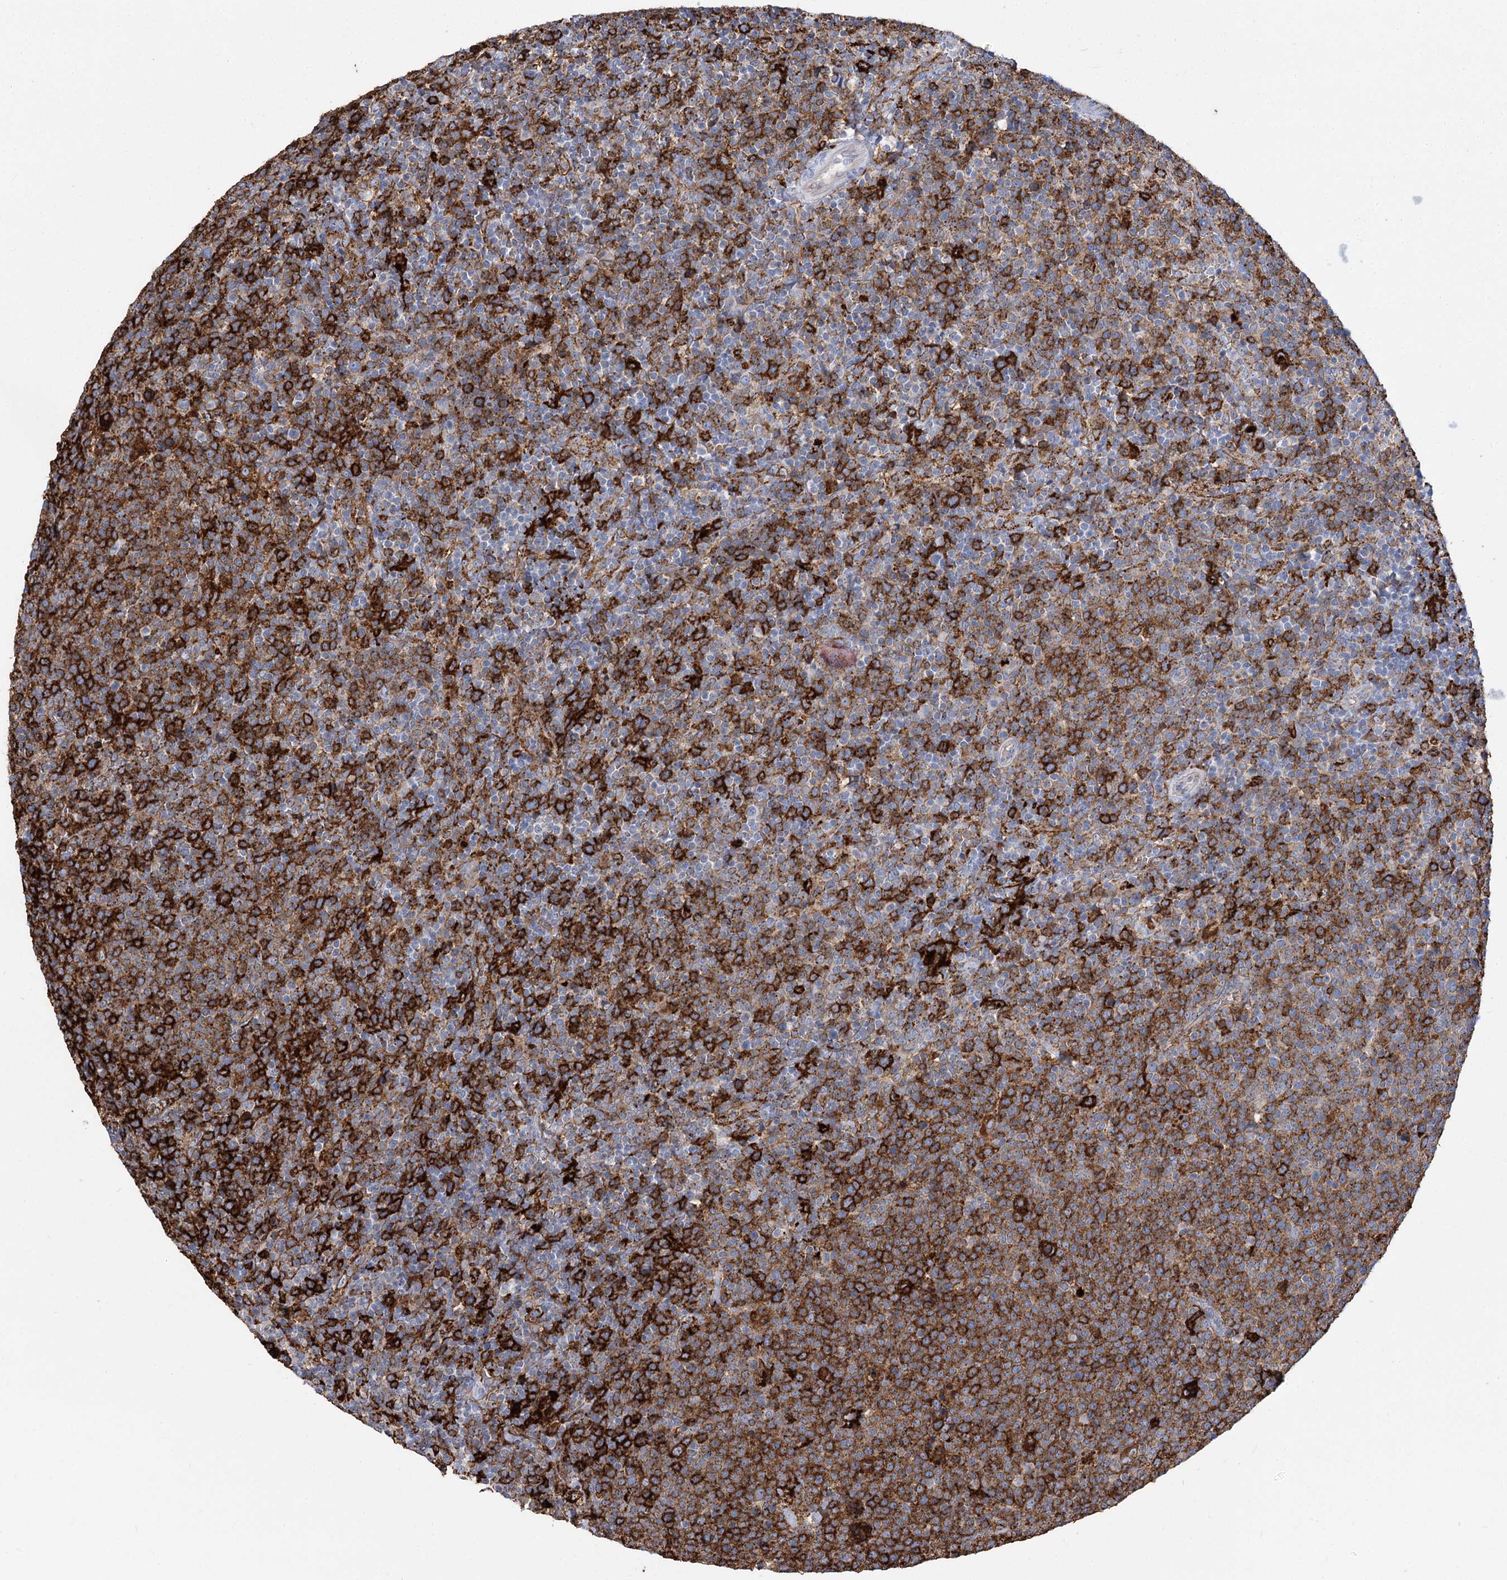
{"staining": {"intensity": "strong", "quantity": ">75%", "location": "cytoplasmic/membranous"}, "tissue": "lymphoma", "cell_type": "Tumor cells", "image_type": "cancer", "snomed": [{"axis": "morphology", "description": "Malignant lymphoma, non-Hodgkin's type, High grade"}, {"axis": "topography", "description": "Lymph node"}], "caption": "Tumor cells exhibit high levels of strong cytoplasmic/membranous expression in about >75% of cells in human lymphoma.", "gene": "PIWIL4", "patient": {"sex": "male", "age": 61}}